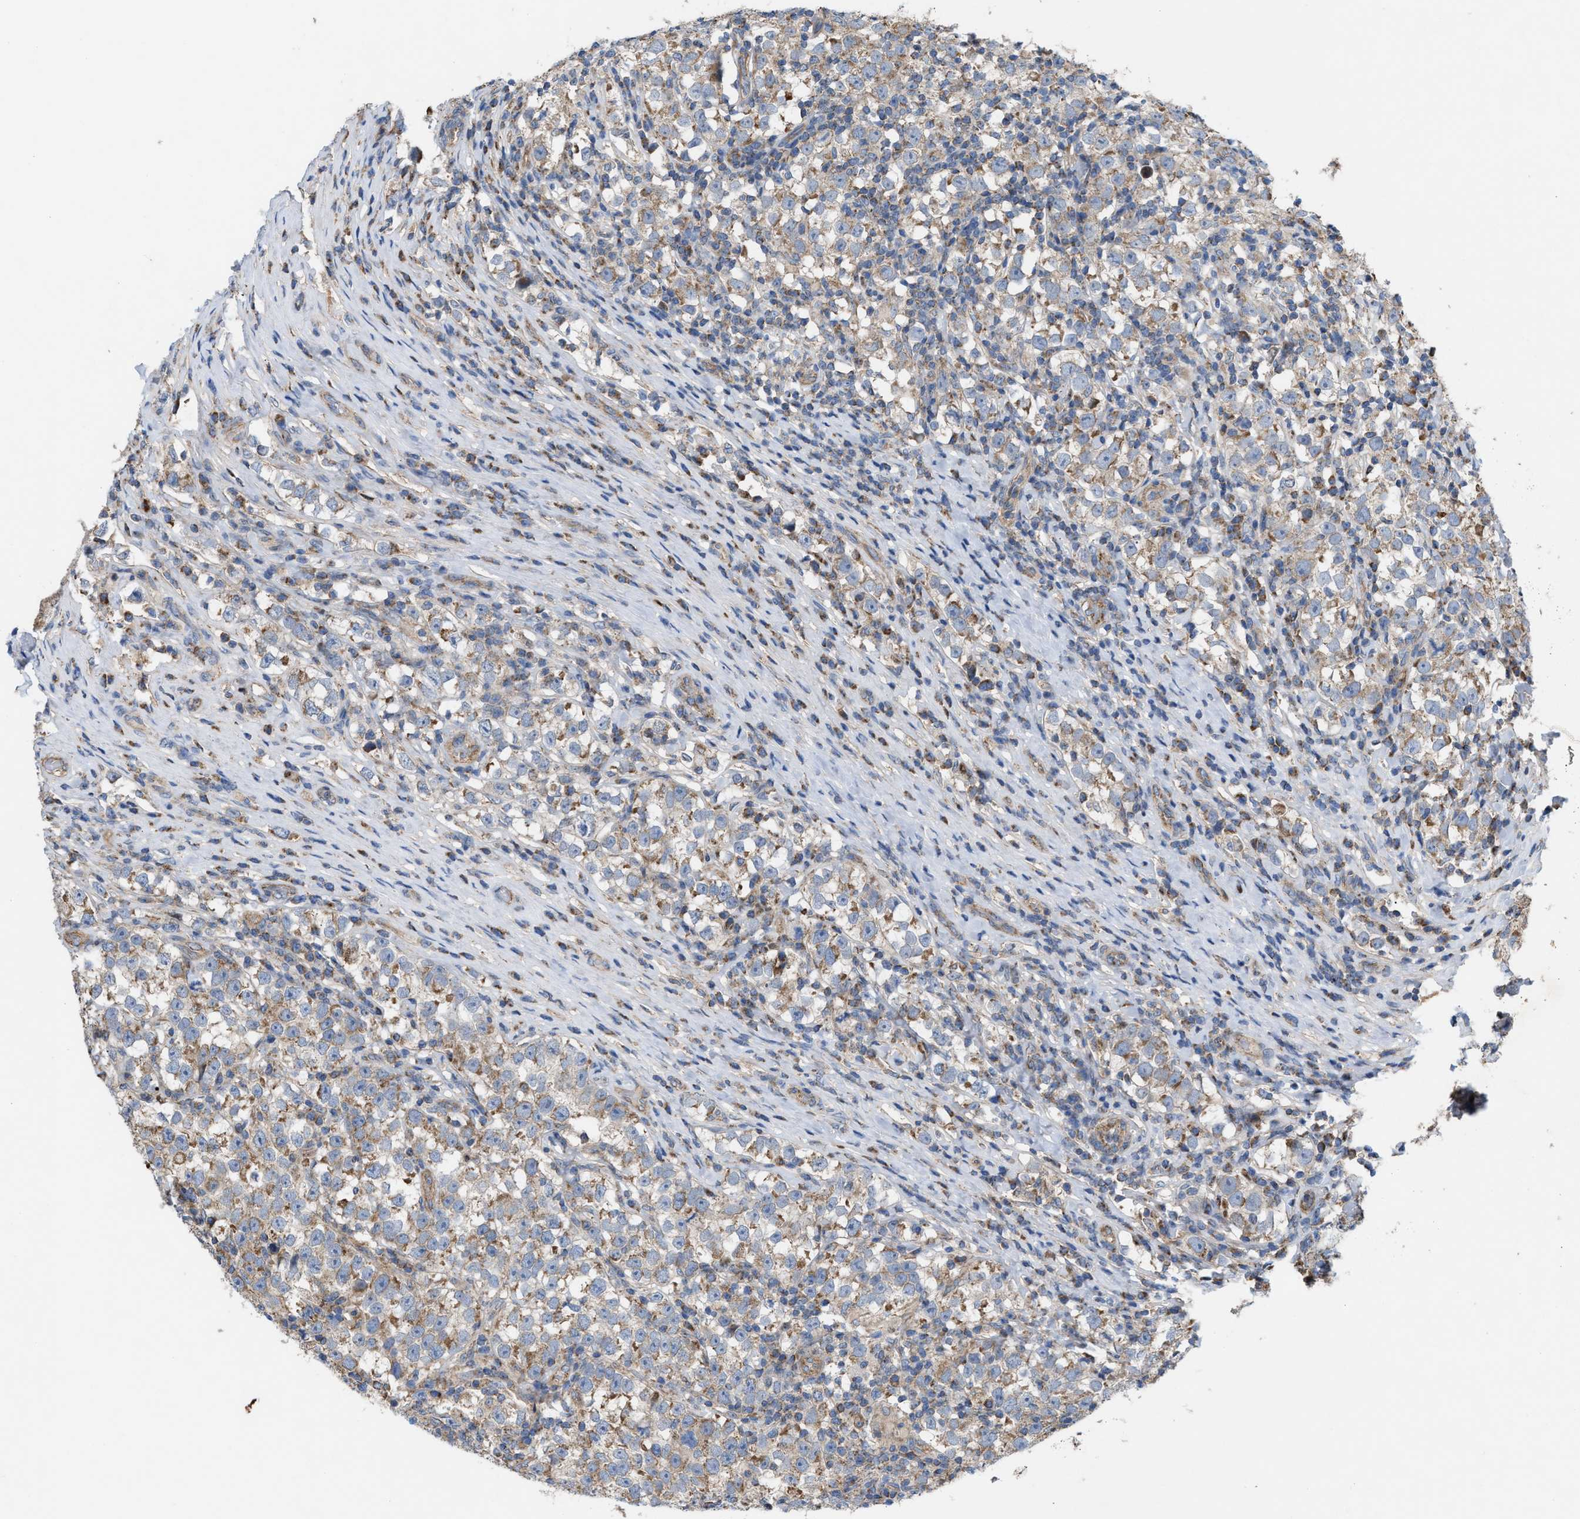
{"staining": {"intensity": "weak", "quantity": ">75%", "location": "cytoplasmic/membranous"}, "tissue": "testis cancer", "cell_type": "Tumor cells", "image_type": "cancer", "snomed": [{"axis": "morphology", "description": "Normal tissue, NOS"}, {"axis": "morphology", "description": "Seminoma, NOS"}, {"axis": "topography", "description": "Testis"}], "caption": "The immunohistochemical stain shows weak cytoplasmic/membranous expression in tumor cells of testis seminoma tissue.", "gene": "OXSM", "patient": {"sex": "male", "age": 43}}